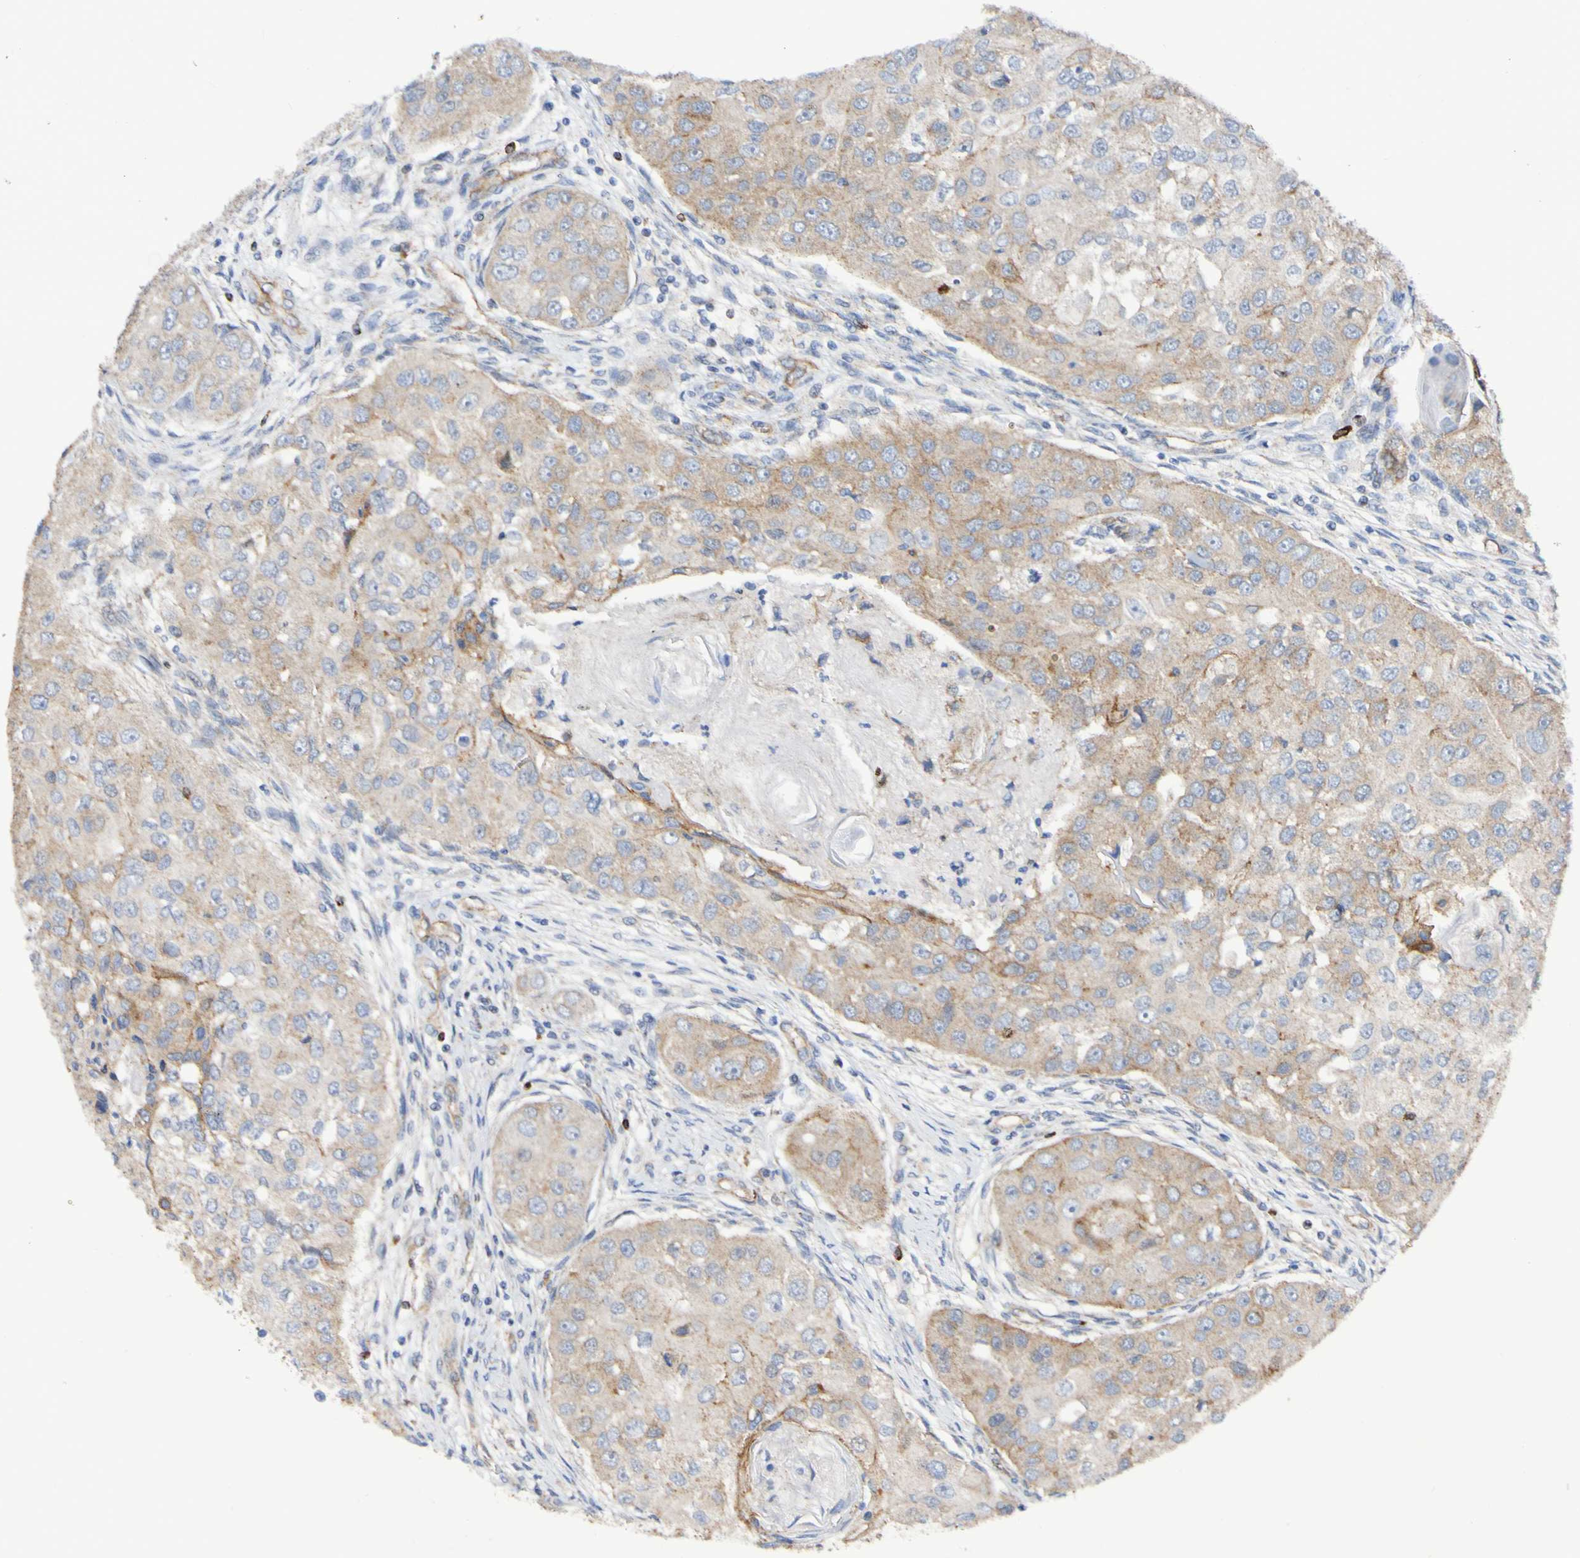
{"staining": {"intensity": "weak", "quantity": ">75%", "location": "cytoplasmic/membranous"}, "tissue": "head and neck cancer", "cell_type": "Tumor cells", "image_type": "cancer", "snomed": [{"axis": "morphology", "description": "Normal tissue, NOS"}, {"axis": "morphology", "description": "Squamous cell carcinoma, NOS"}, {"axis": "topography", "description": "Skeletal muscle"}, {"axis": "topography", "description": "Head-Neck"}], "caption": "The histopathology image exhibits staining of head and neck cancer, revealing weak cytoplasmic/membranous protein expression (brown color) within tumor cells.", "gene": "GJB1", "patient": {"sex": "male", "age": 51}}